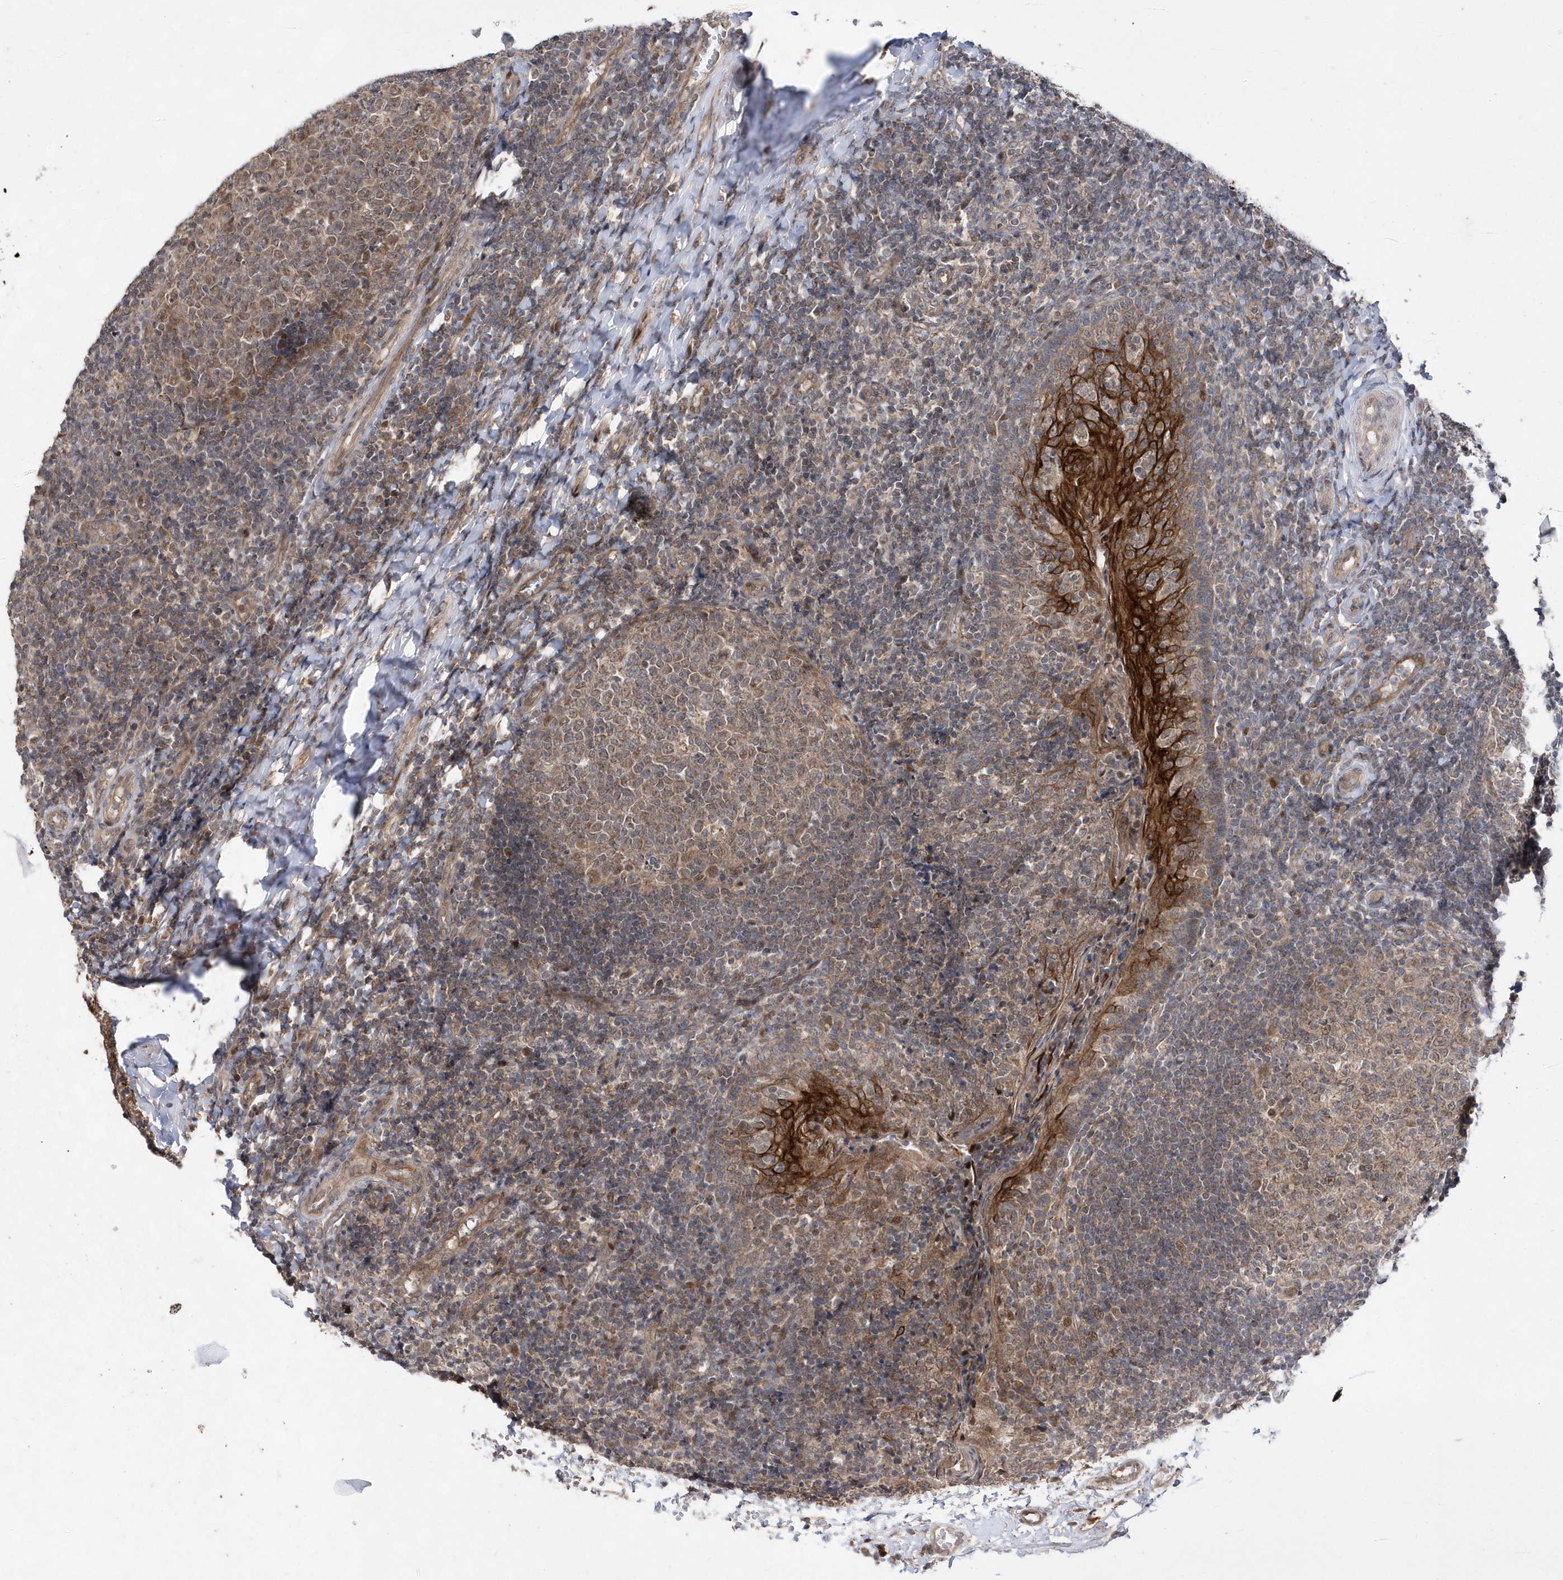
{"staining": {"intensity": "weak", "quantity": "25%-75%", "location": "cytoplasmic/membranous,nuclear"}, "tissue": "tonsil", "cell_type": "Germinal center cells", "image_type": "normal", "snomed": [{"axis": "morphology", "description": "Normal tissue, NOS"}, {"axis": "topography", "description": "Tonsil"}], "caption": "A photomicrograph of human tonsil stained for a protein displays weak cytoplasmic/membranous,nuclear brown staining in germinal center cells. Nuclei are stained in blue.", "gene": "DALRD3", "patient": {"sex": "female", "age": 19}}